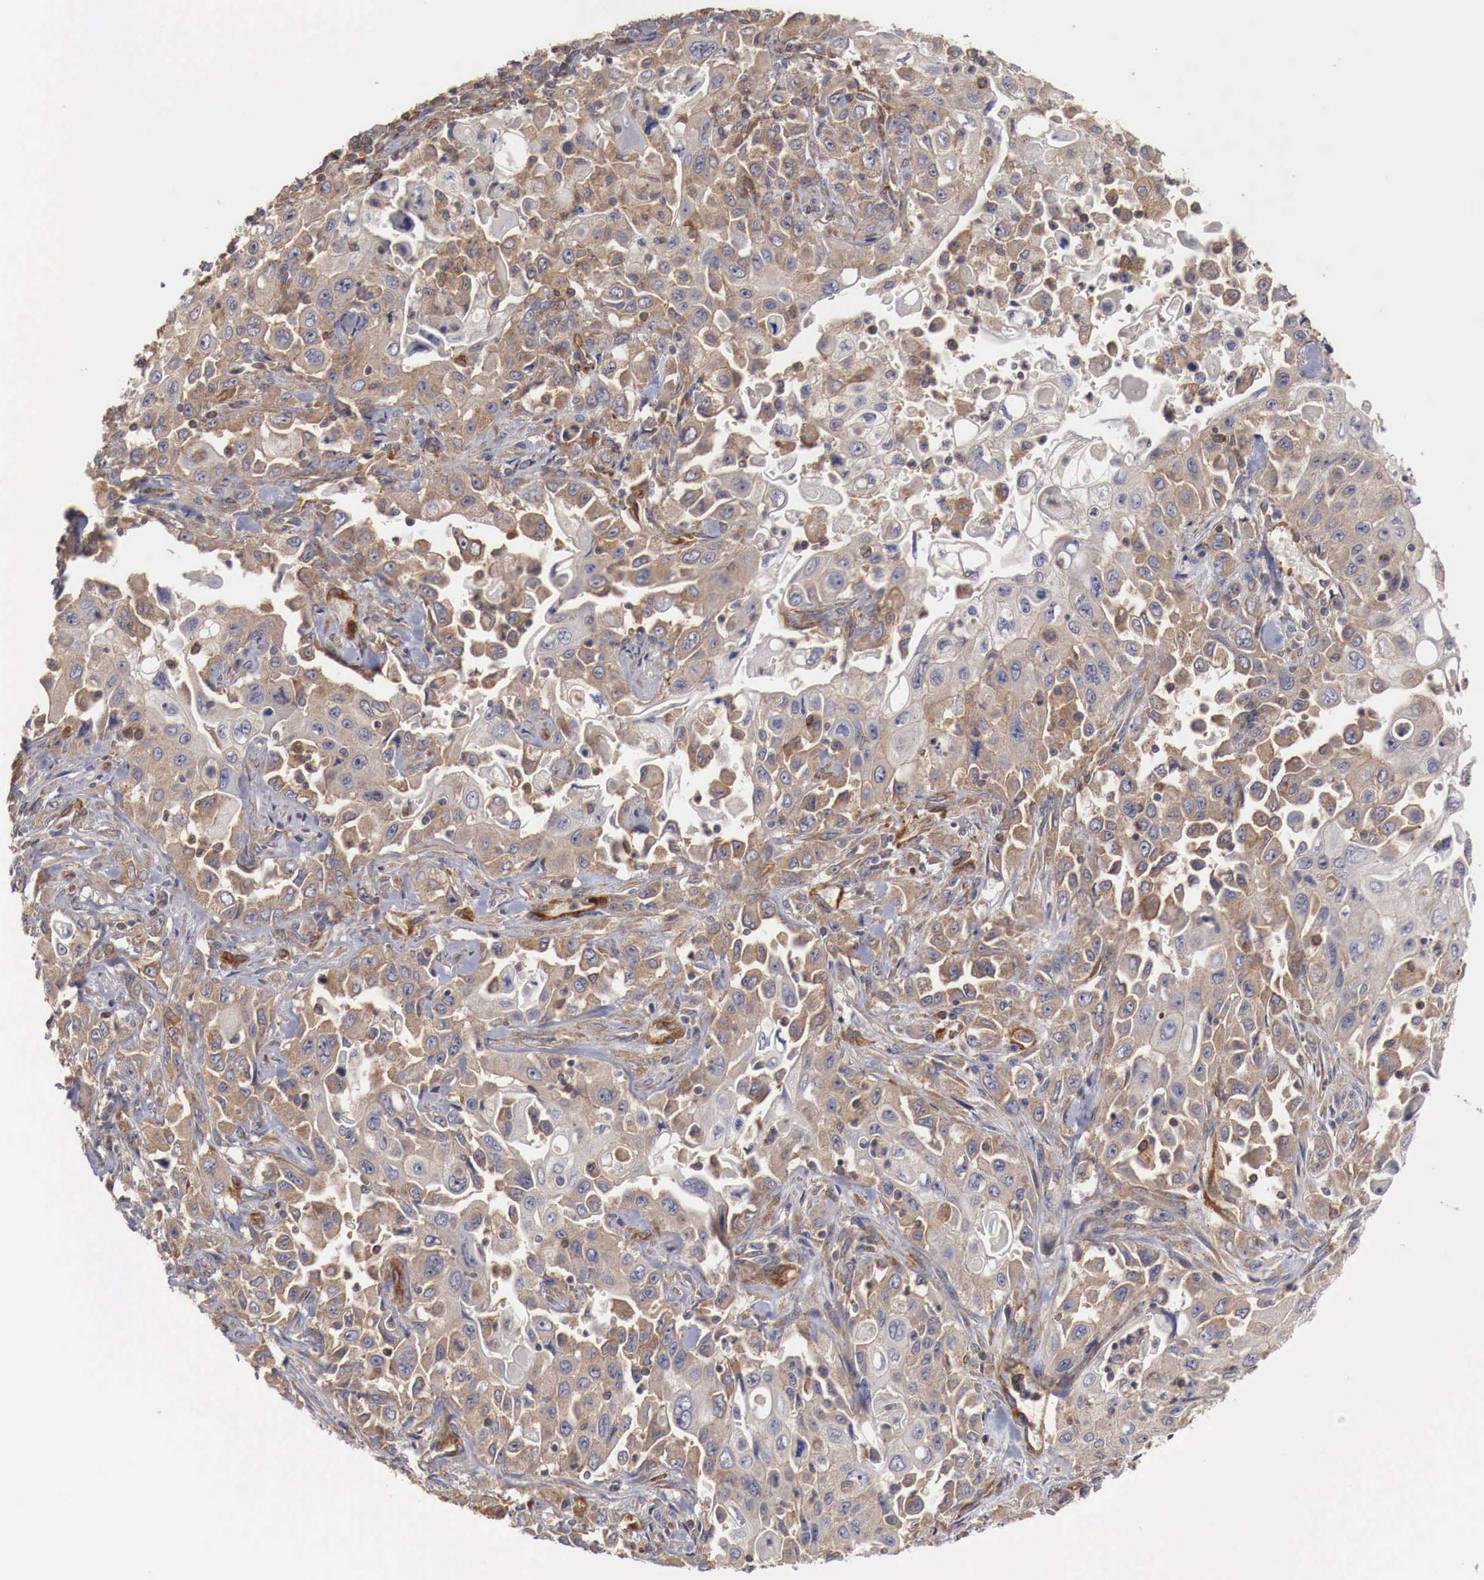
{"staining": {"intensity": "moderate", "quantity": ">75%", "location": "cytoplasmic/membranous"}, "tissue": "pancreatic cancer", "cell_type": "Tumor cells", "image_type": "cancer", "snomed": [{"axis": "morphology", "description": "Adenocarcinoma, NOS"}, {"axis": "topography", "description": "Pancreas"}], "caption": "DAB (3,3'-diaminobenzidine) immunohistochemical staining of pancreatic cancer displays moderate cytoplasmic/membranous protein positivity in approximately >75% of tumor cells.", "gene": "ARMCX4", "patient": {"sex": "male", "age": 70}}